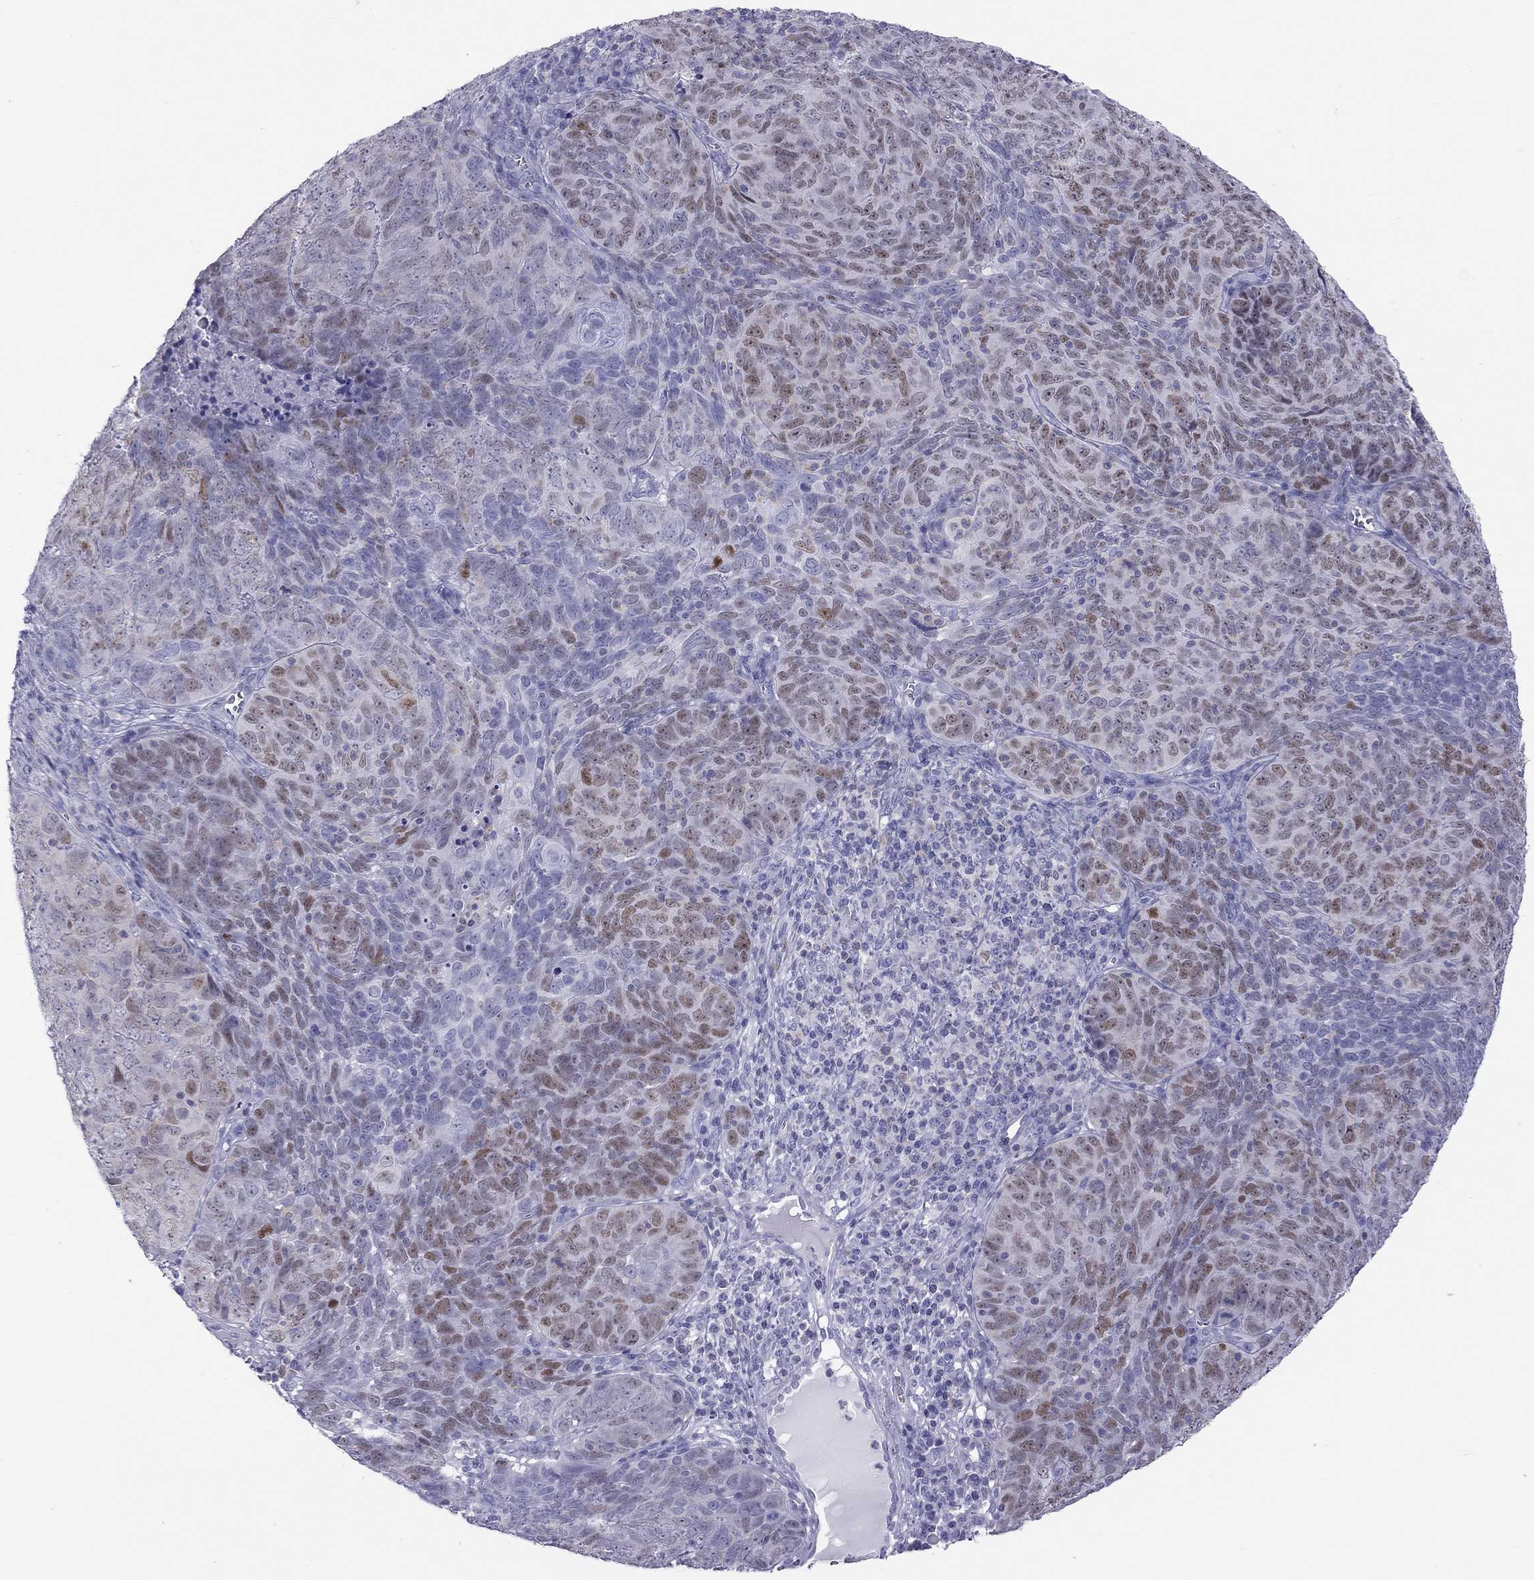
{"staining": {"intensity": "strong", "quantity": "25%-75%", "location": "nuclear"}, "tissue": "skin cancer", "cell_type": "Tumor cells", "image_type": "cancer", "snomed": [{"axis": "morphology", "description": "Squamous cell carcinoma, NOS"}, {"axis": "topography", "description": "Skin"}, {"axis": "topography", "description": "Anal"}], "caption": "DAB immunohistochemical staining of skin cancer (squamous cell carcinoma) reveals strong nuclear protein staining in about 25%-75% of tumor cells.", "gene": "STAG3", "patient": {"sex": "female", "age": 51}}